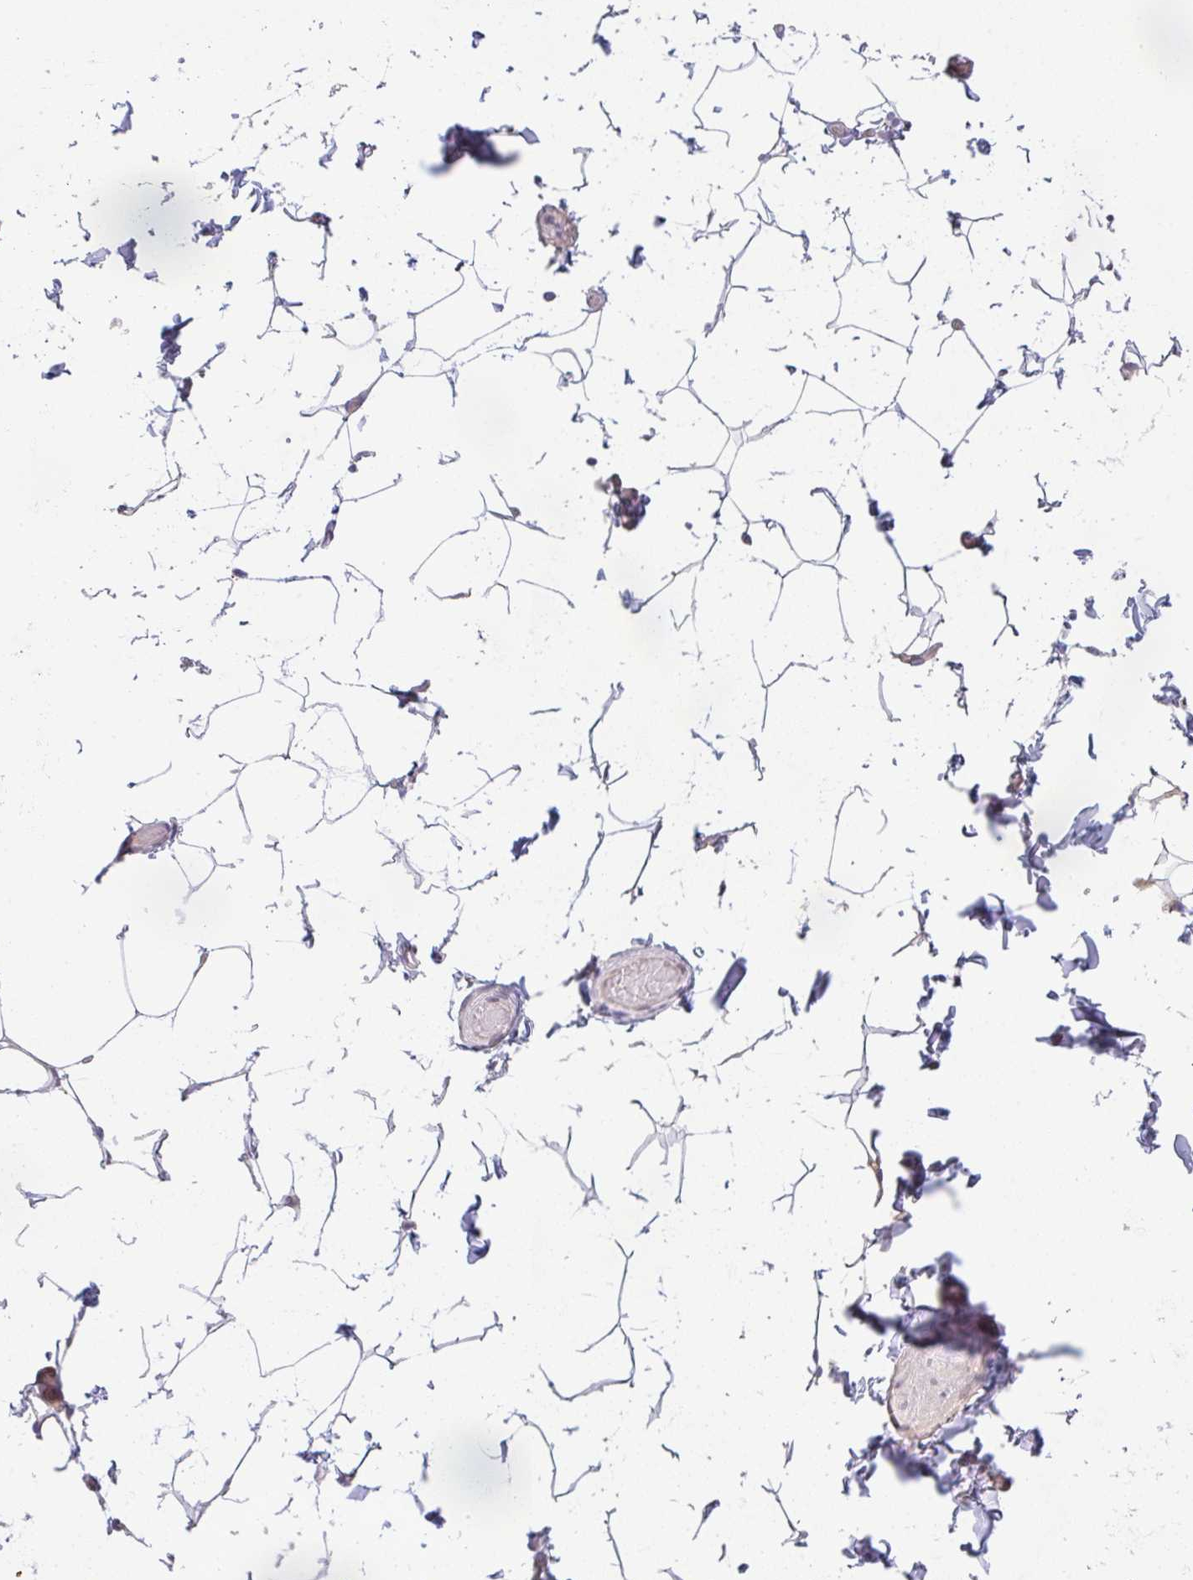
{"staining": {"intensity": "negative", "quantity": "none", "location": "none"}, "tissue": "adipose tissue", "cell_type": "Adipocytes", "image_type": "normal", "snomed": [{"axis": "morphology", "description": "Normal tissue, NOS"}, {"axis": "topography", "description": "Soft tissue"}, {"axis": "topography", "description": "Adipose tissue"}, {"axis": "topography", "description": "Vascular tissue"}, {"axis": "topography", "description": "Peripheral nerve tissue"}], "caption": "Immunohistochemistry (IHC) image of benign adipose tissue stained for a protein (brown), which shows no expression in adipocytes.", "gene": "TNFRSF10A", "patient": {"sex": "male", "age": 29}}